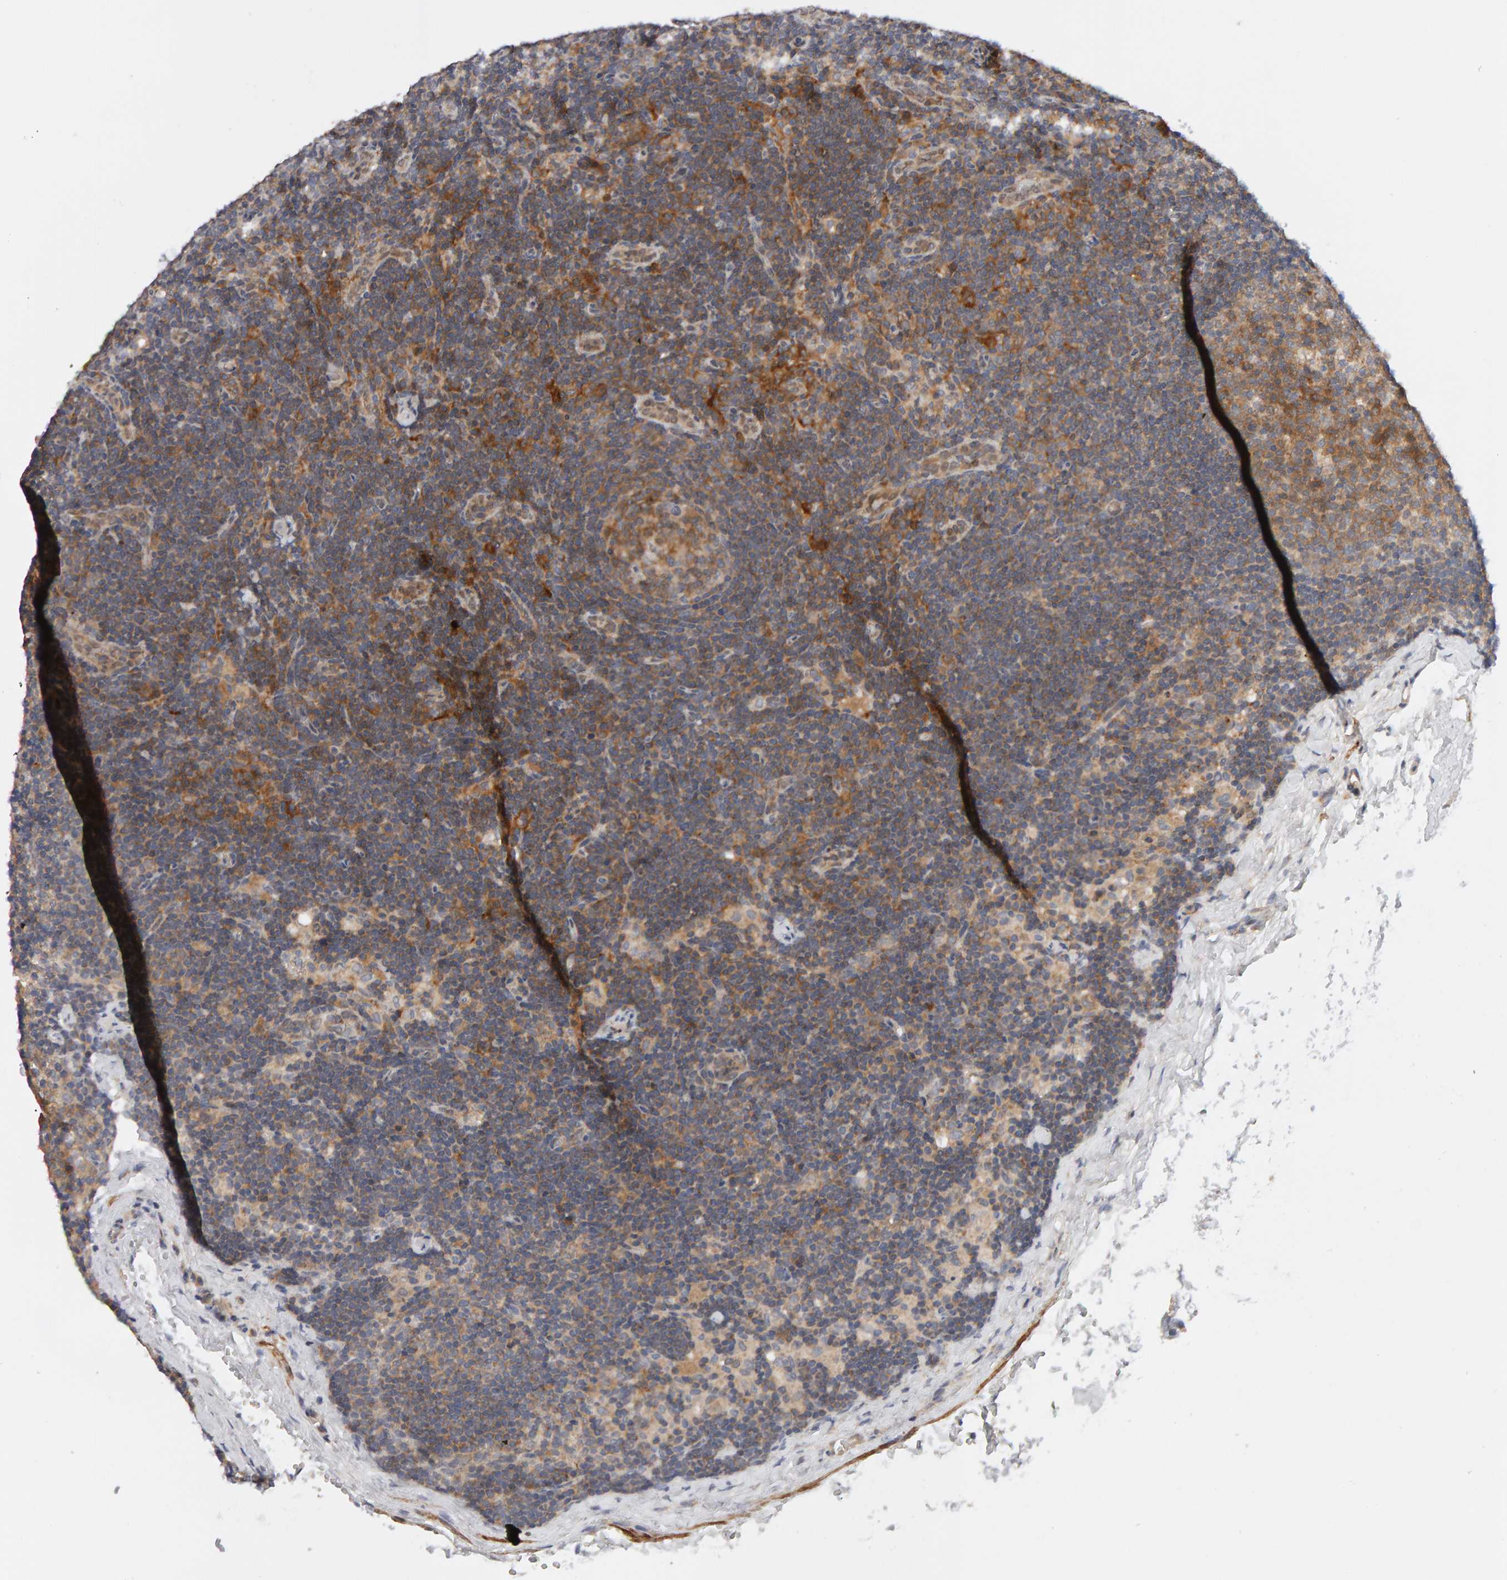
{"staining": {"intensity": "moderate", "quantity": ">75%", "location": "cytoplasmic/membranous"}, "tissue": "lymph node", "cell_type": "Germinal center cells", "image_type": "normal", "snomed": [{"axis": "morphology", "description": "Normal tissue, NOS"}, {"axis": "topography", "description": "Lymph node"}], "caption": "The immunohistochemical stain shows moderate cytoplasmic/membranous positivity in germinal center cells of normal lymph node.", "gene": "NUDCD1", "patient": {"sex": "female", "age": 22}}